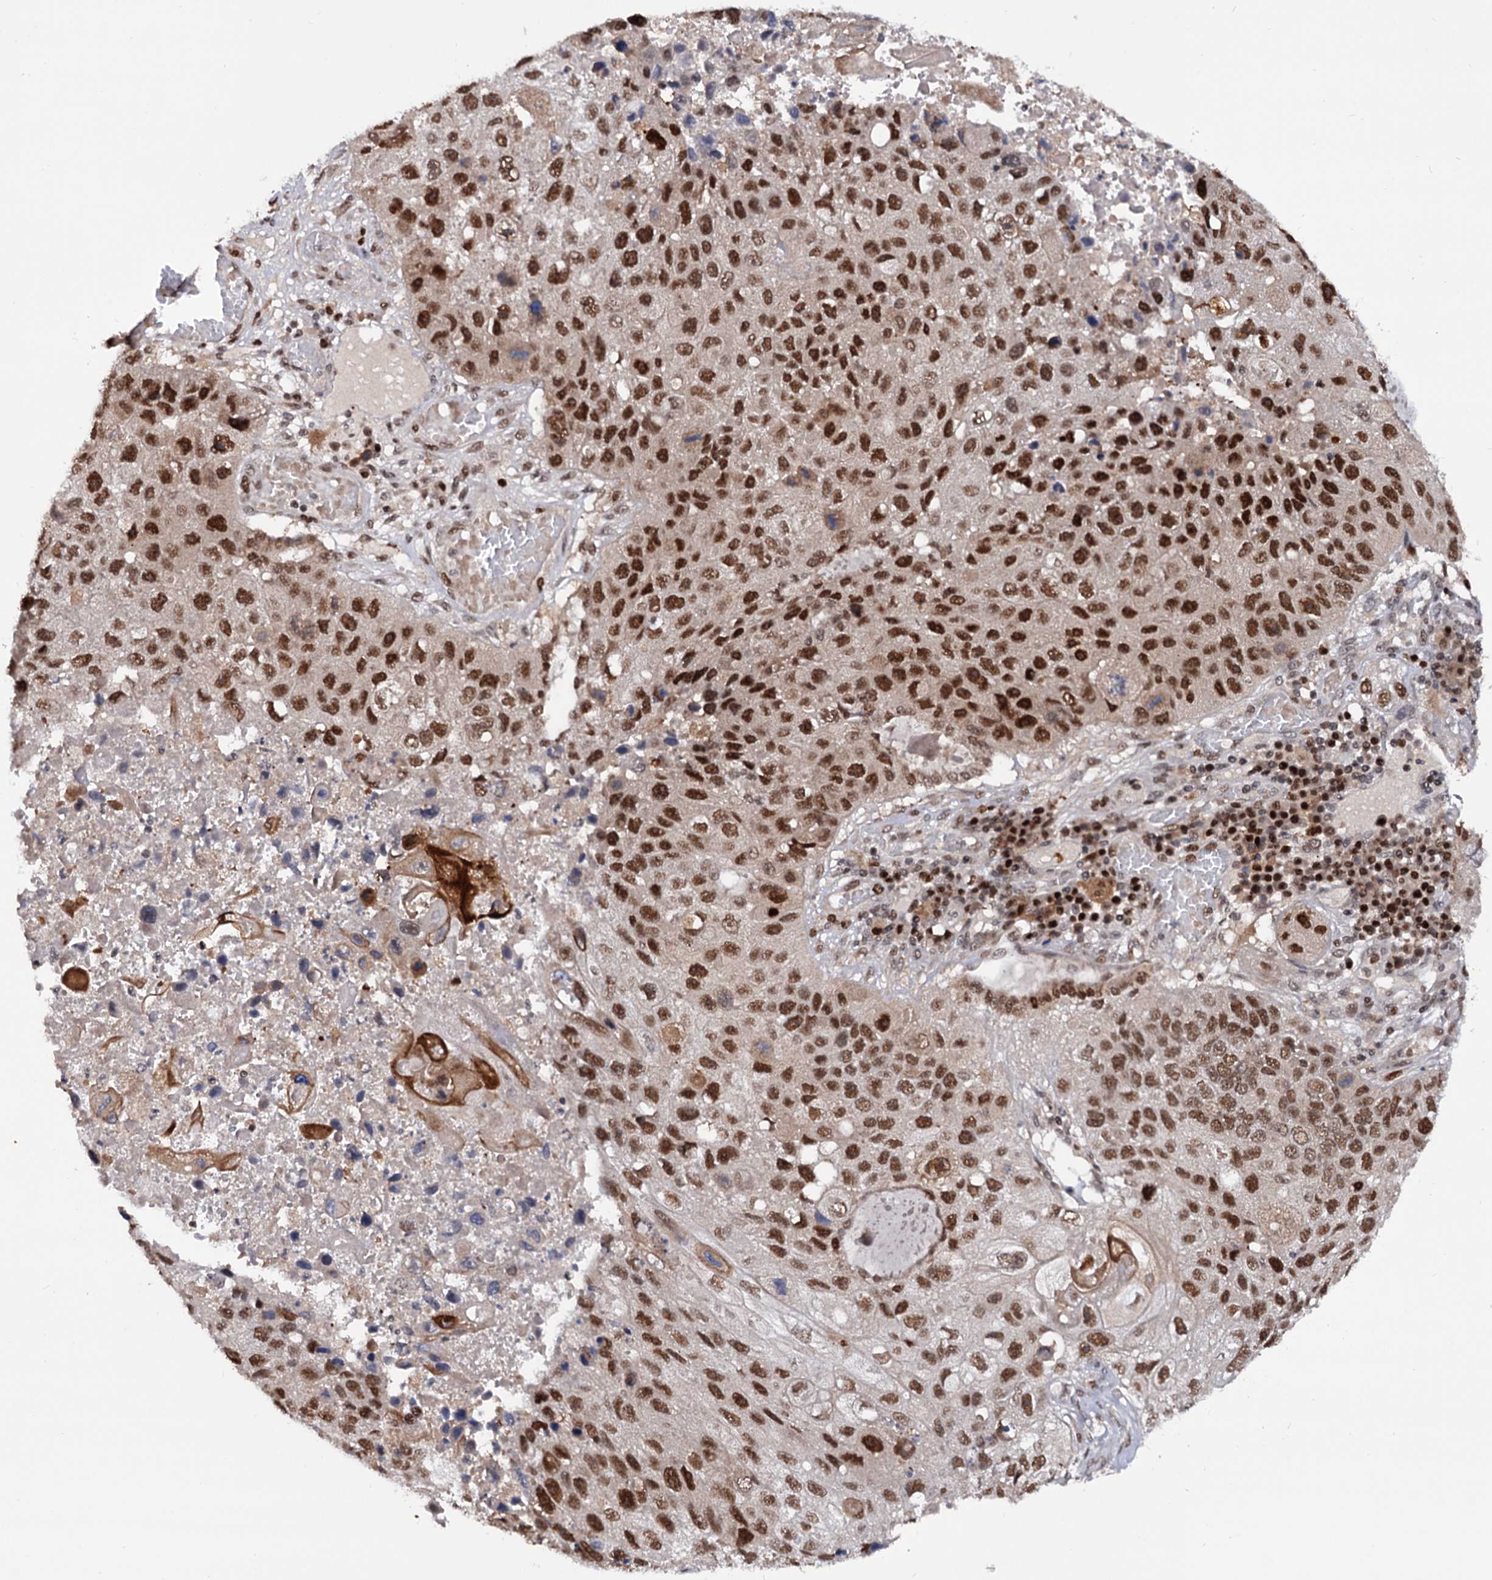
{"staining": {"intensity": "strong", "quantity": ">75%", "location": "nuclear"}, "tissue": "lung cancer", "cell_type": "Tumor cells", "image_type": "cancer", "snomed": [{"axis": "morphology", "description": "Squamous cell carcinoma, NOS"}, {"axis": "topography", "description": "Lung"}], "caption": "Lung squamous cell carcinoma tissue demonstrates strong nuclear expression in approximately >75% of tumor cells", "gene": "RNASEH2B", "patient": {"sex": "male", "age": 61}}